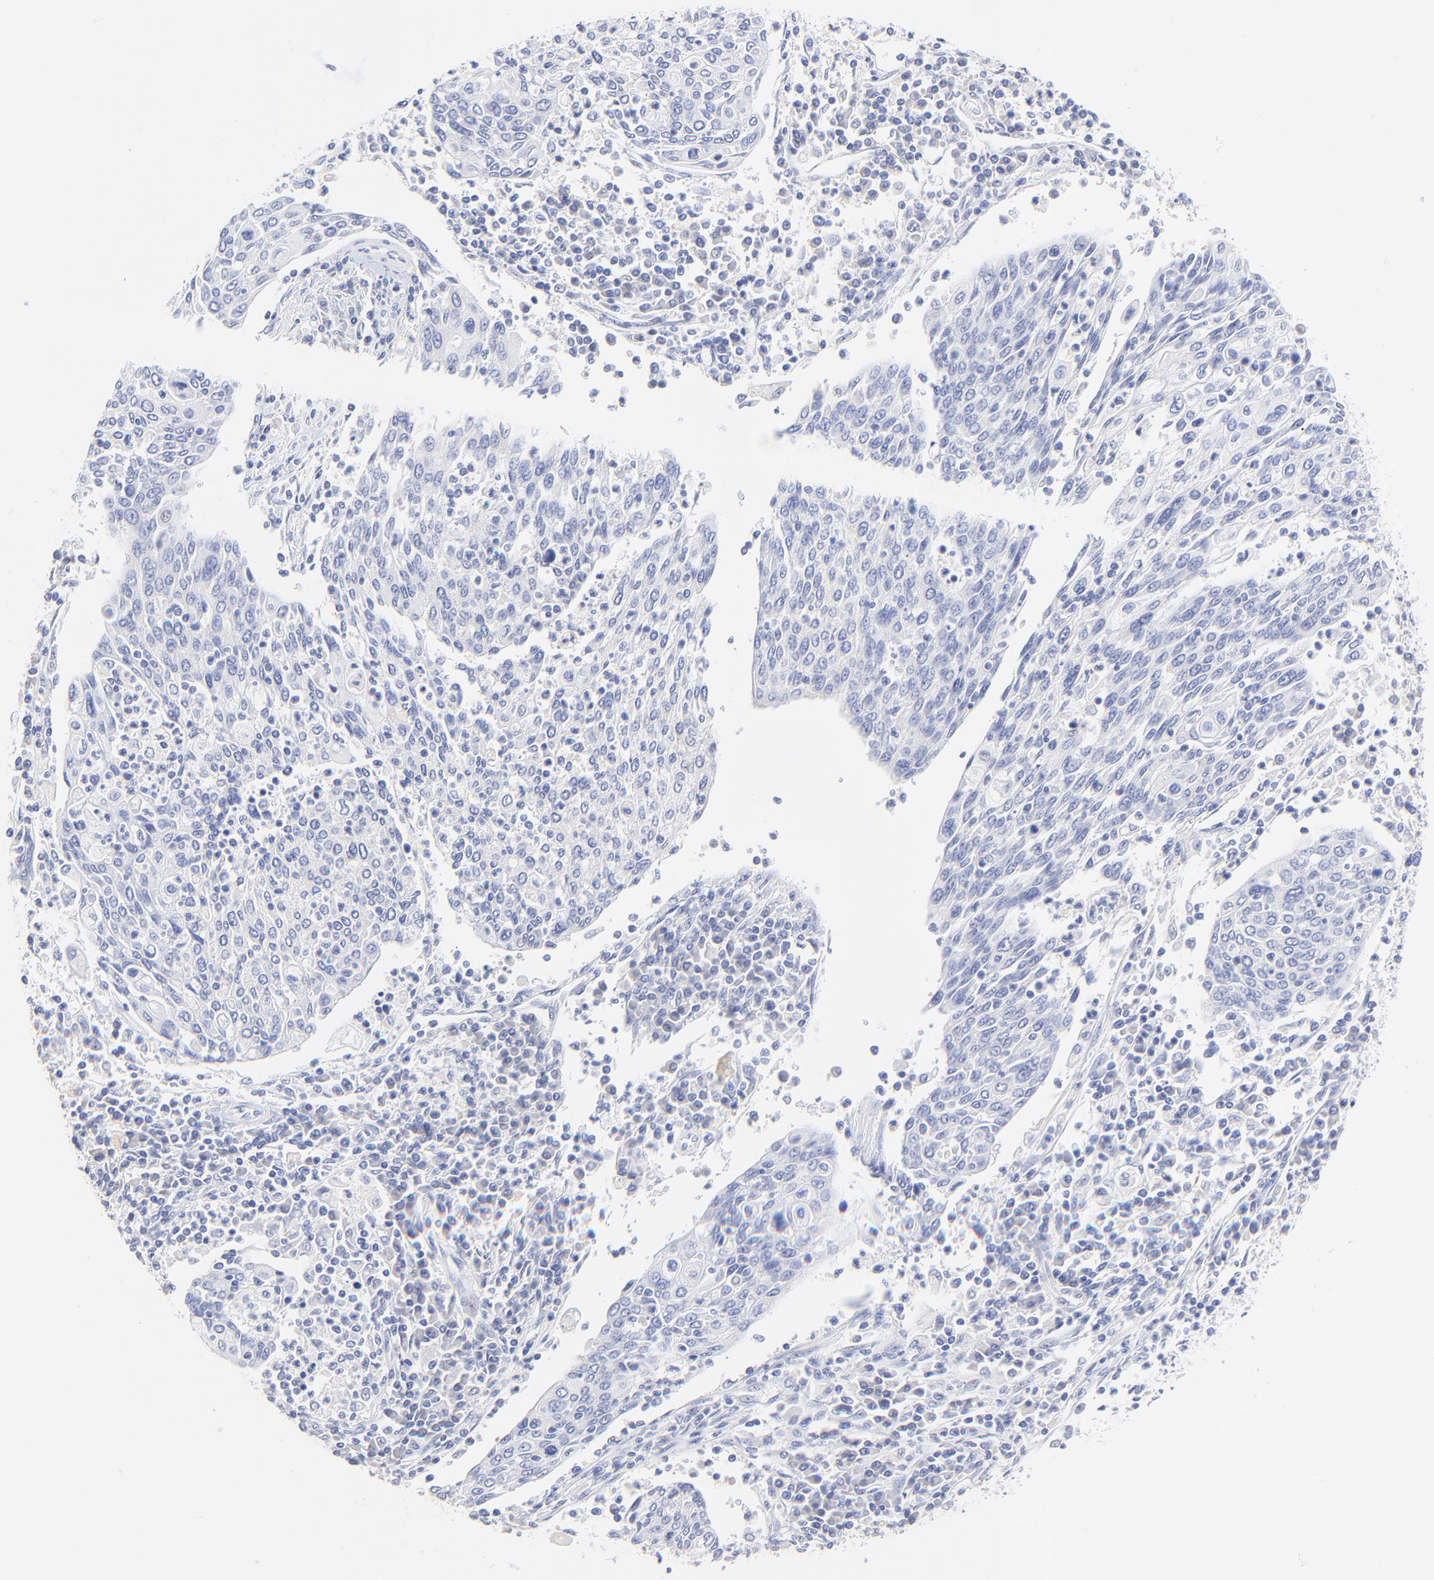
{"staining": {"intensity": "negative", "quantity": "none", "location": "none"}, "tissue": "cervical cancer", "cell_type": "Tumor cells", "image_type": "cancer", "snomed": [{"axis": "morphology", "description": "Squamous cell carcinoma, NOS"}, {"axis": "topography", "description": "Cervix"}], "caption": "This is an immunohistochemistry (IHC) image of cervical squamous cell carcinoma. There is no staining in tumor cells.", "gene": "SULT4A1", "patient": {"sex": "female", "age": 40}}